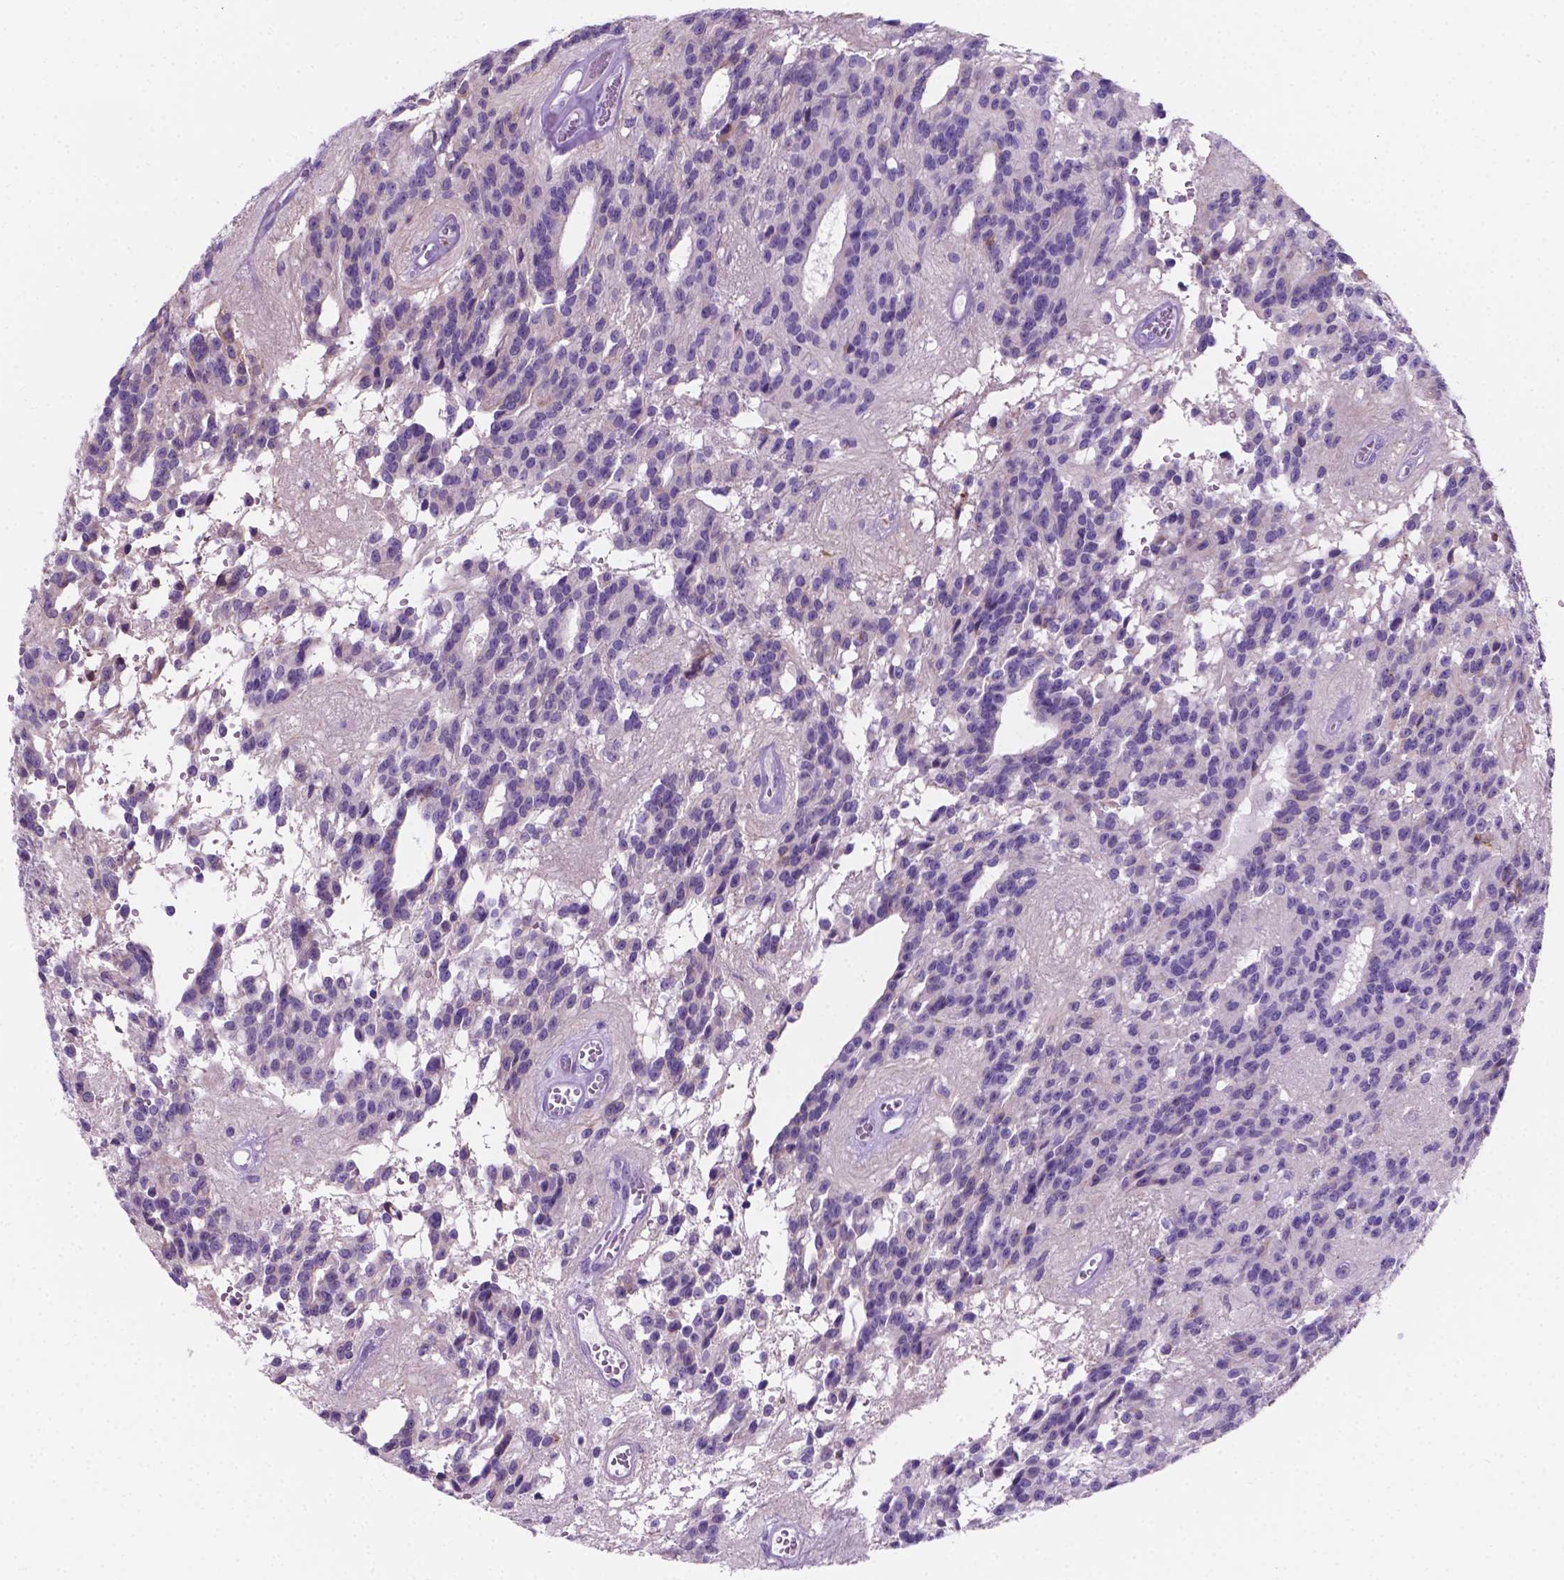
{"staining": {"intensity": "negative", "quantity": "none", "location": "none"}, "tissue": "glioma", "cell_type": "Tumor cells", "image_type": "cancer", "snomed": [{"axis": "morphology", "description": "Glioma, malignant, Low grade"}, {"axis": "topography", "description": "Brain"}], "caption": "Immunohistochemical staining of glioma displays no significant expression in tumor cells.", "gene": "MACF1", "patient": {"sex": "male", "age": 31}}